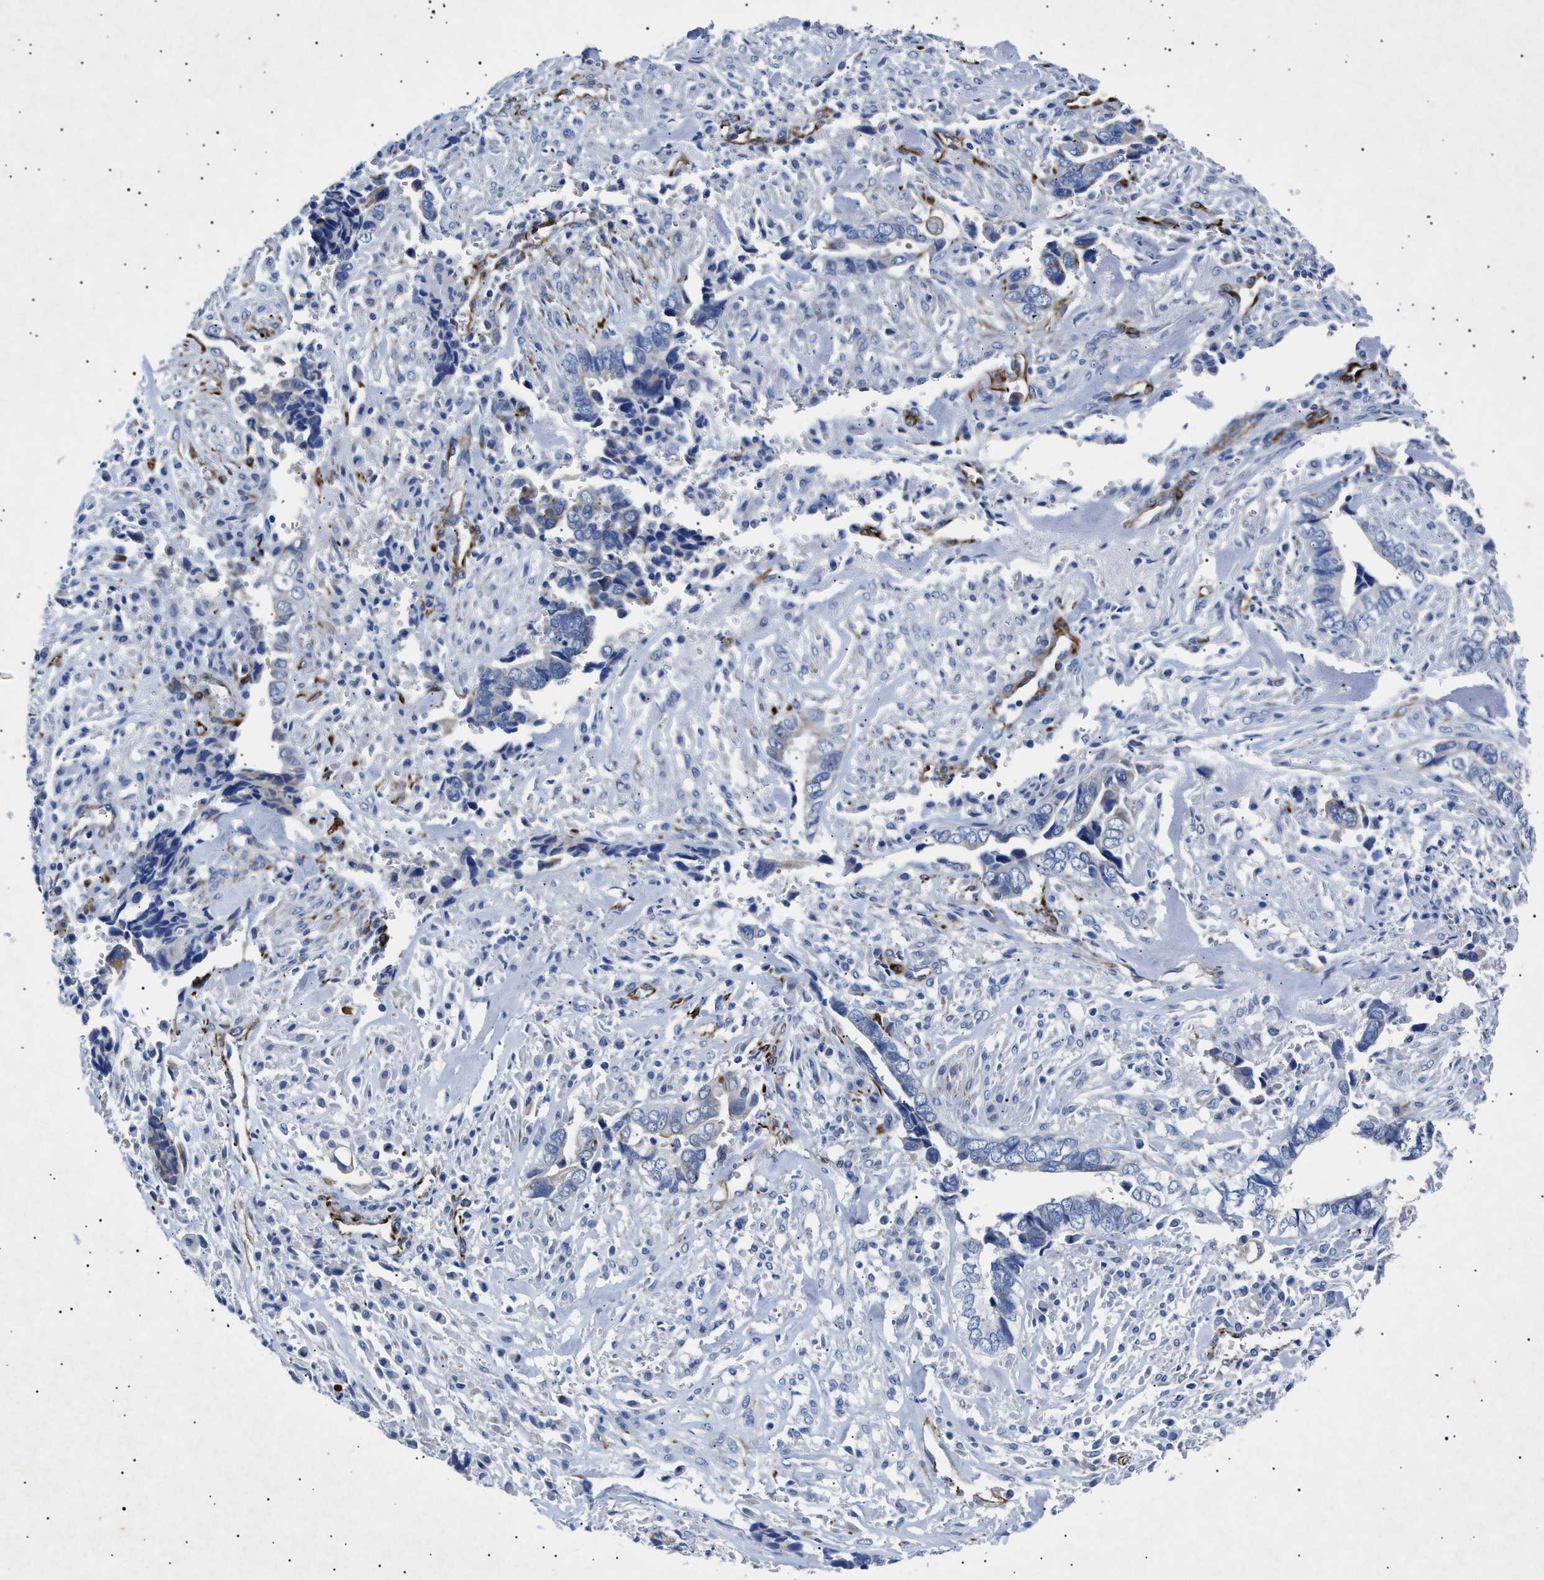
{"staining": {"intensity": "weak", "quantity": "<25%", "location": "cytoplasmic/membranous"}, "tissue": "liver cancer", "cell_type": "Tumor cells", "image_type": "cancer", "snomed": [{"axis": "morphology", "description": "Cholangiocarcinoma"}, {"axis": "topography", "description": "Liver"}], "caption": "High magnification brightfield microscopy of liver cholangiocarcinoma stained with DAB (3,3'-diaminobenzidine) (brown) and counterstained with hematoxylin (blue): tumor cells show no significant expression.", "gene": "OLFML2A", "patient": {"sex": "female", "age": 79}}